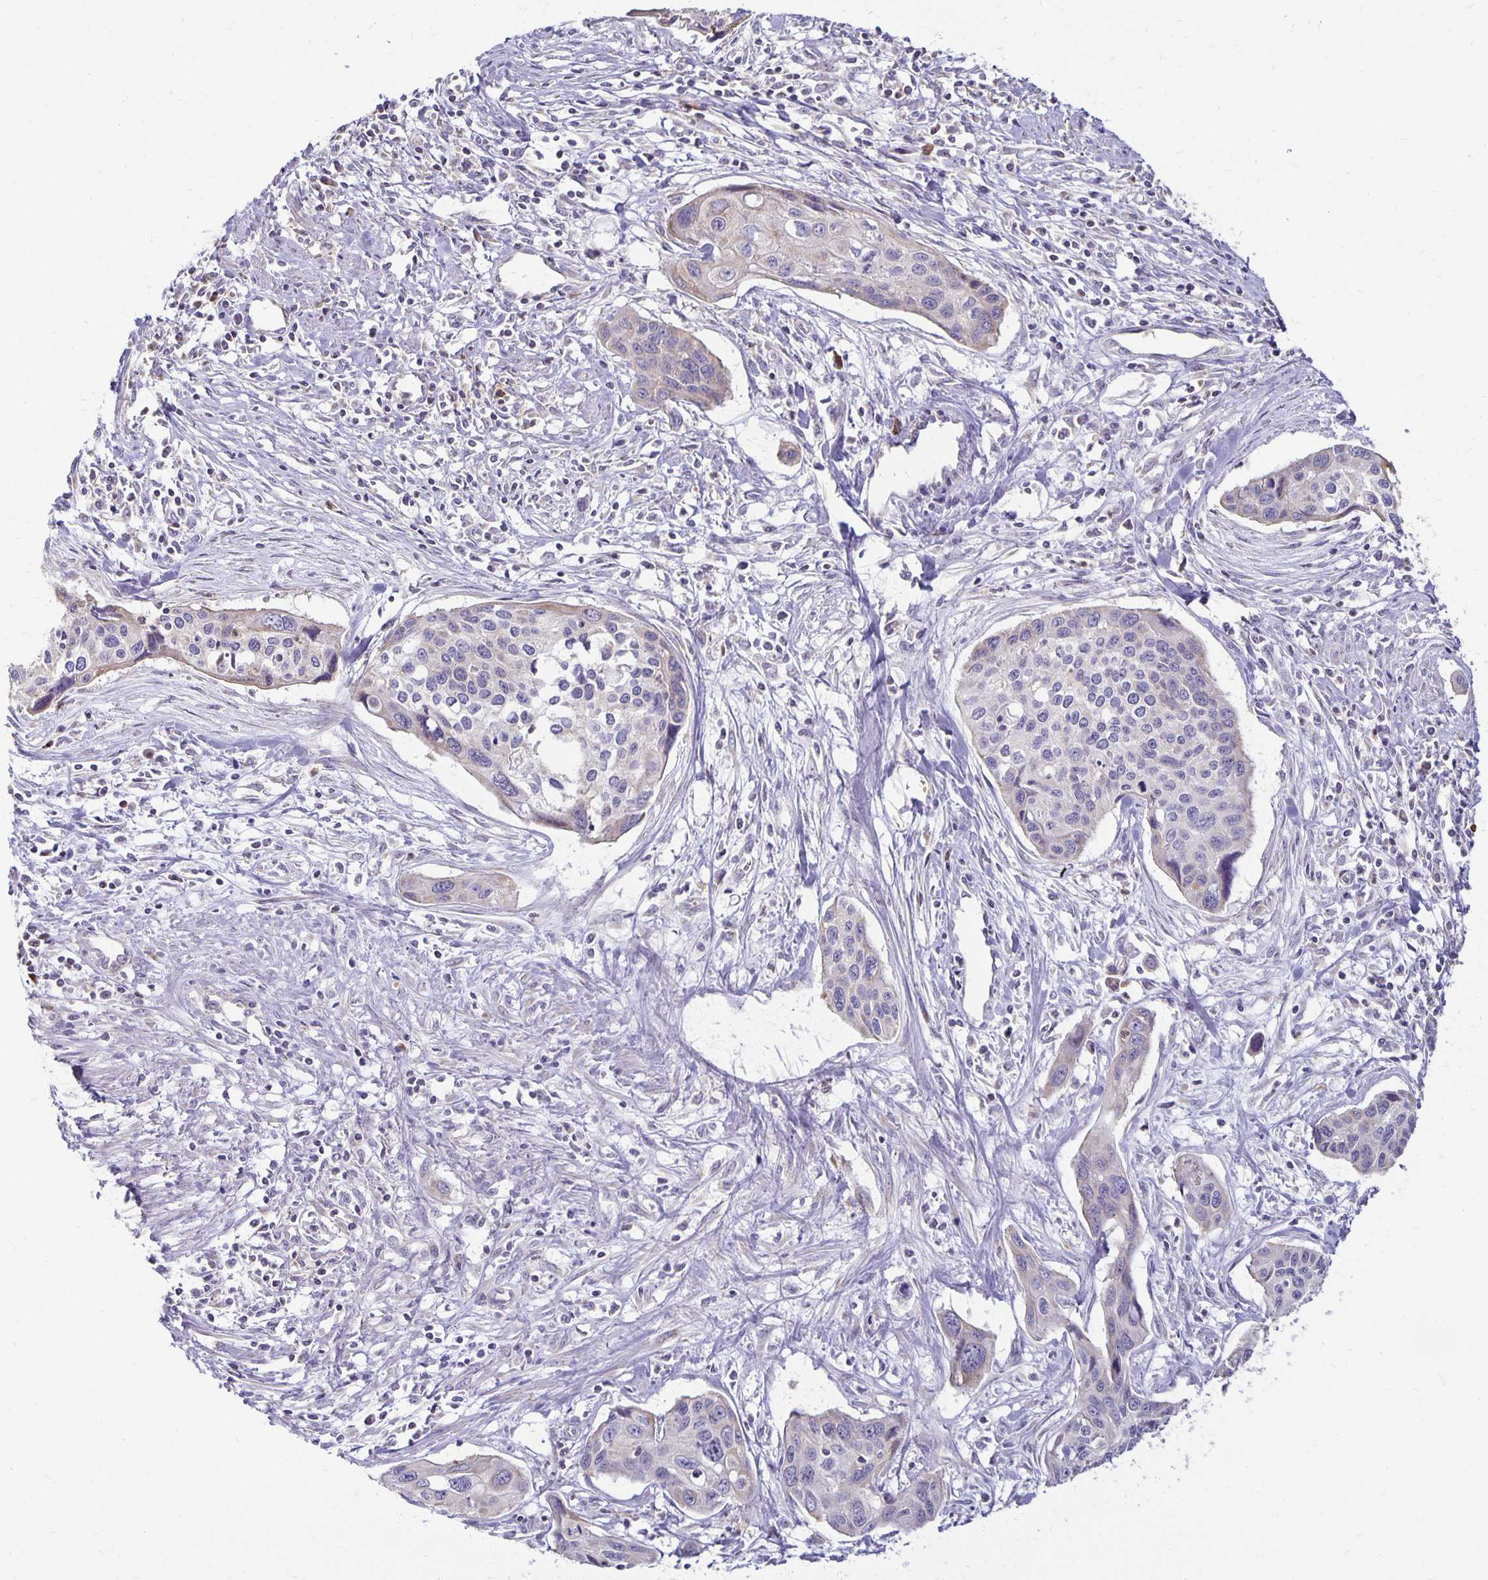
{"staining": {"intensity": "negative", "quantity": "none", "location": "none"}, "tissue": "cervical cancer", "cell_type": "Tumor cells", "image_type": "cancer", "snomed": [{"axis": "morphology", "description": "Squamous cell carcinoma, NOS"}, {"axis": "topography", "description": "Cervix"}], "caption": "Immunohistochemistry (IHC) of human cervical squamous cell carcinoma shows no staining in tumor cells. (Brightfield microscopy of DAB (3,3'-diaminobenzidine) IHC at high magnification).", "gene": "FN3K", "patient": {"sex": "female", "age": 31}}